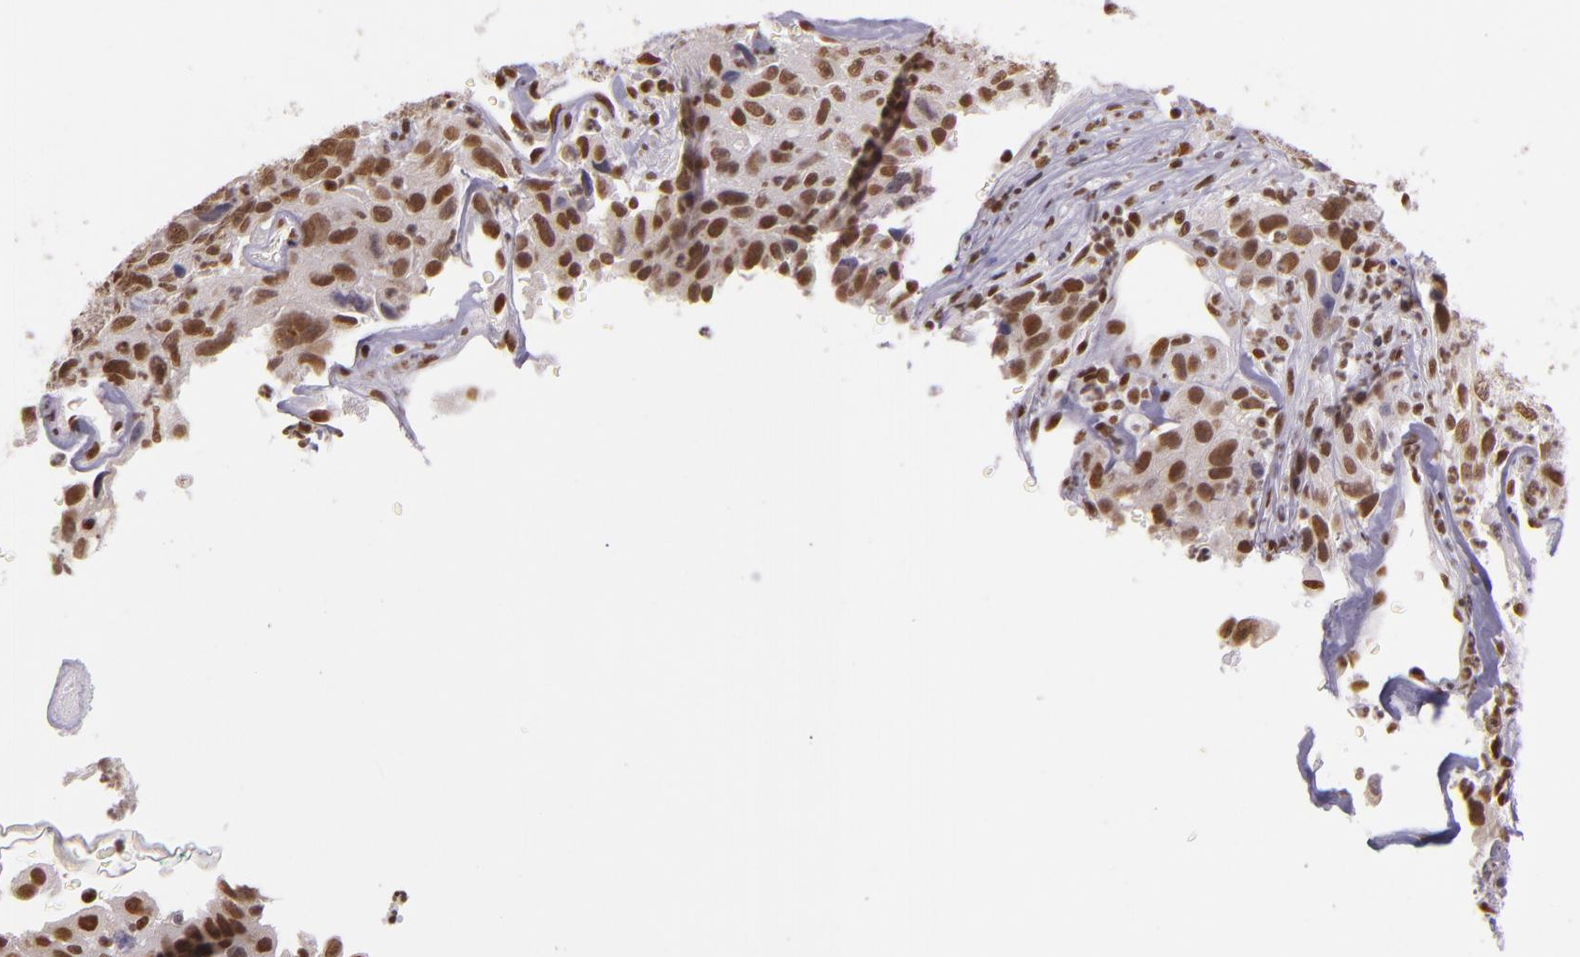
{"staining": {"intensity": "moderate", "quantity": ">75%", "location": "nuclear"}, "tissue": "lung cancer", "cell_type": "Tumor cells", "image_type": "cancer", "snomed": [{"axis": "morphology", "description": "Squamous cell carcinoma, NOS"}, {"axis": "topography", "description": "Lung"}], "caption": "DAB immunohistochemical staining of lung cancer reveals moderate nuclear protein expression in approximately >75% of tumor cells.", "gene": "USF1", "patient": {"sex": "male", "age": 64}}